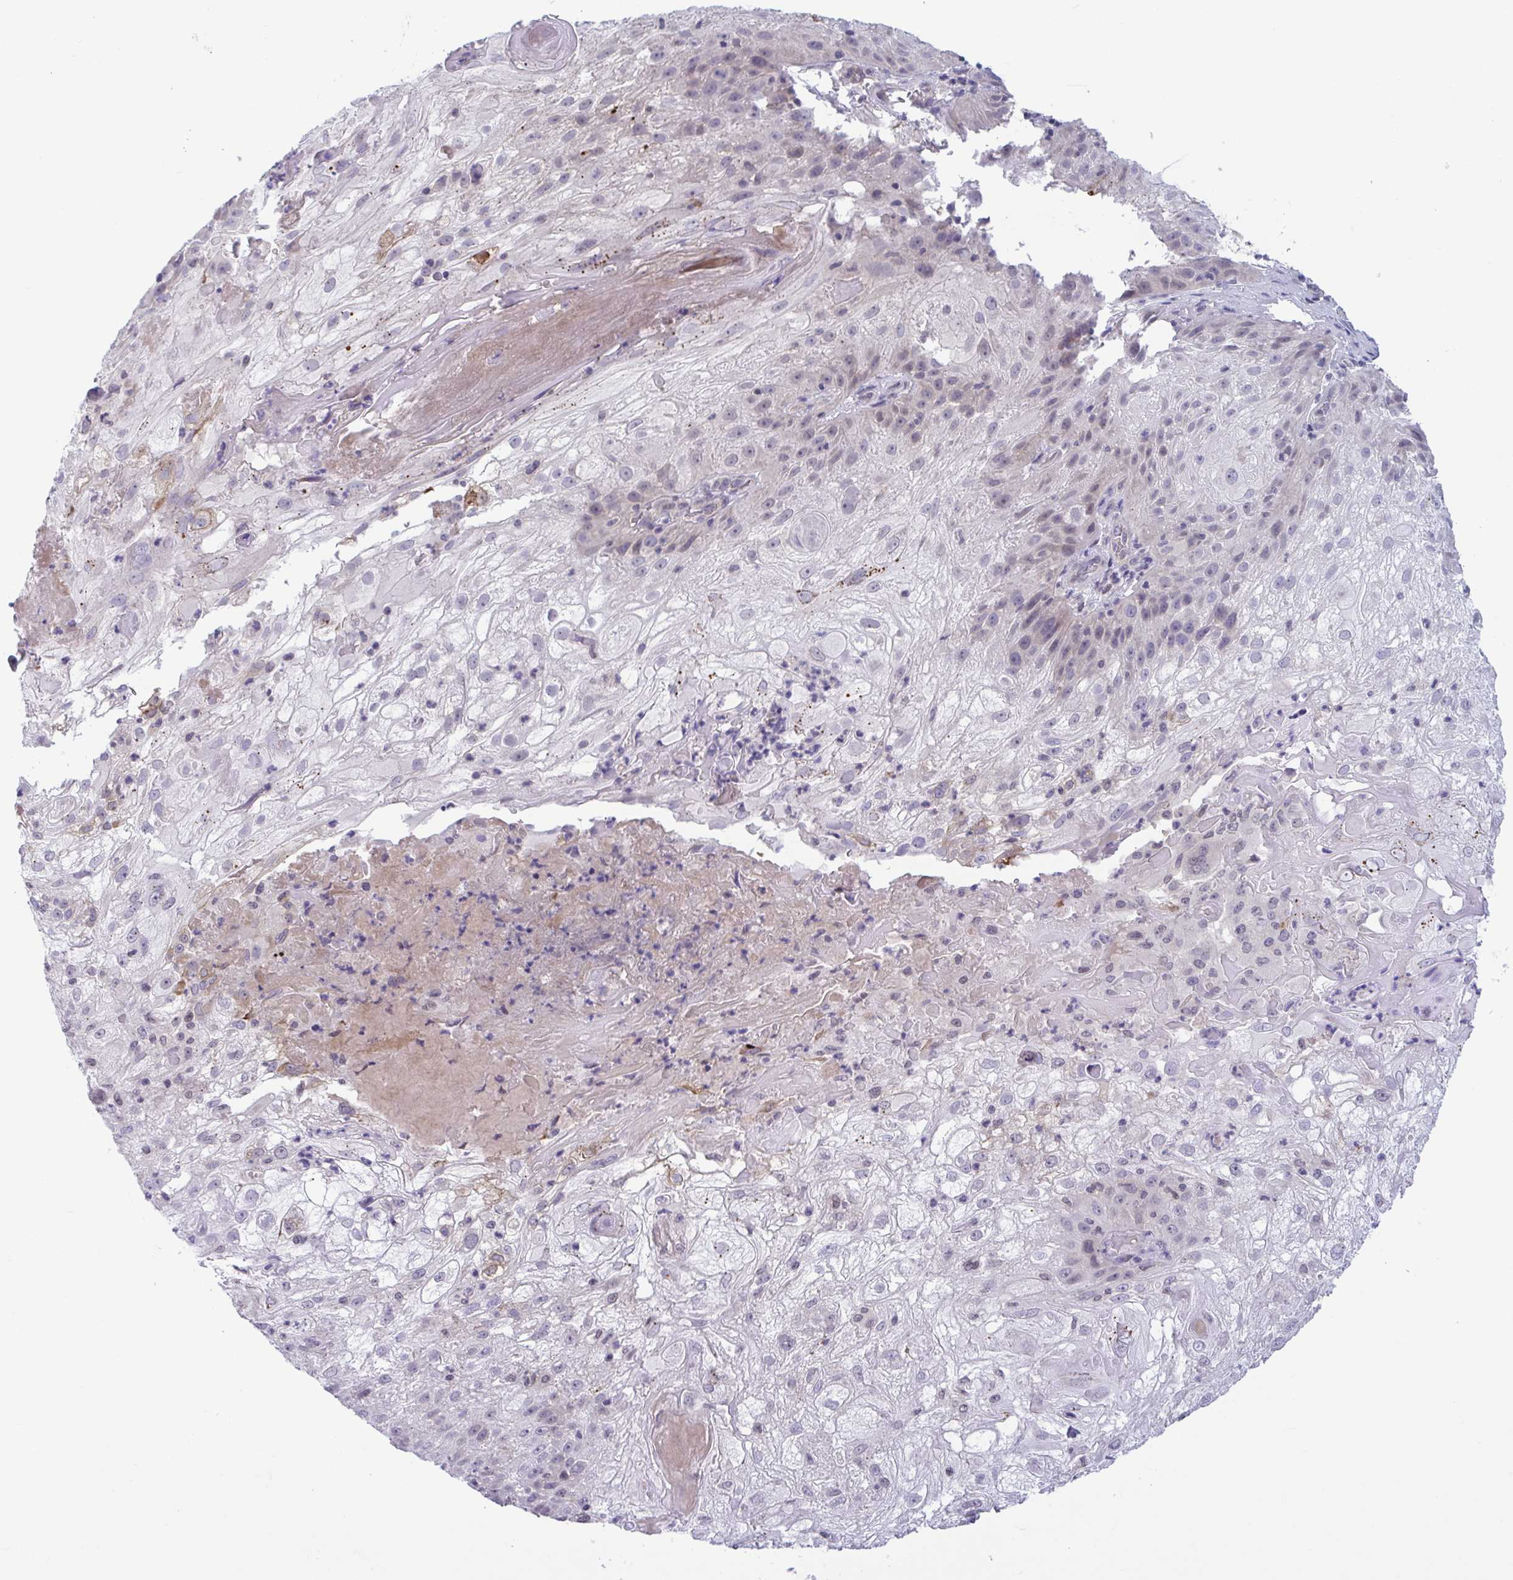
{"staining": {"intensity": "negative", "quantity": "none", "location": "none"}, "tissue": "skin cancer", "cell_type": "Tumor cells", "image_type": "cancer", "snomed": [{"axis": "morphology", "description": "Normal tissue, NOS"}, {"axis": "morphology", "description": "Squamous cell carcinoma, NOS"}, {"axis": "topography", "description": "Skin"}], "caption": "A micrograph of skin cancer (squamous cell carcinoma) stained for a protein displays no brown staining in tumor cells. (DAB (3,3'-diaminobenzidine) immunohistochemistry (IHC), high magnification).", "gene": "TTC7B", "patient": {"sex": "female", "age": 83}}